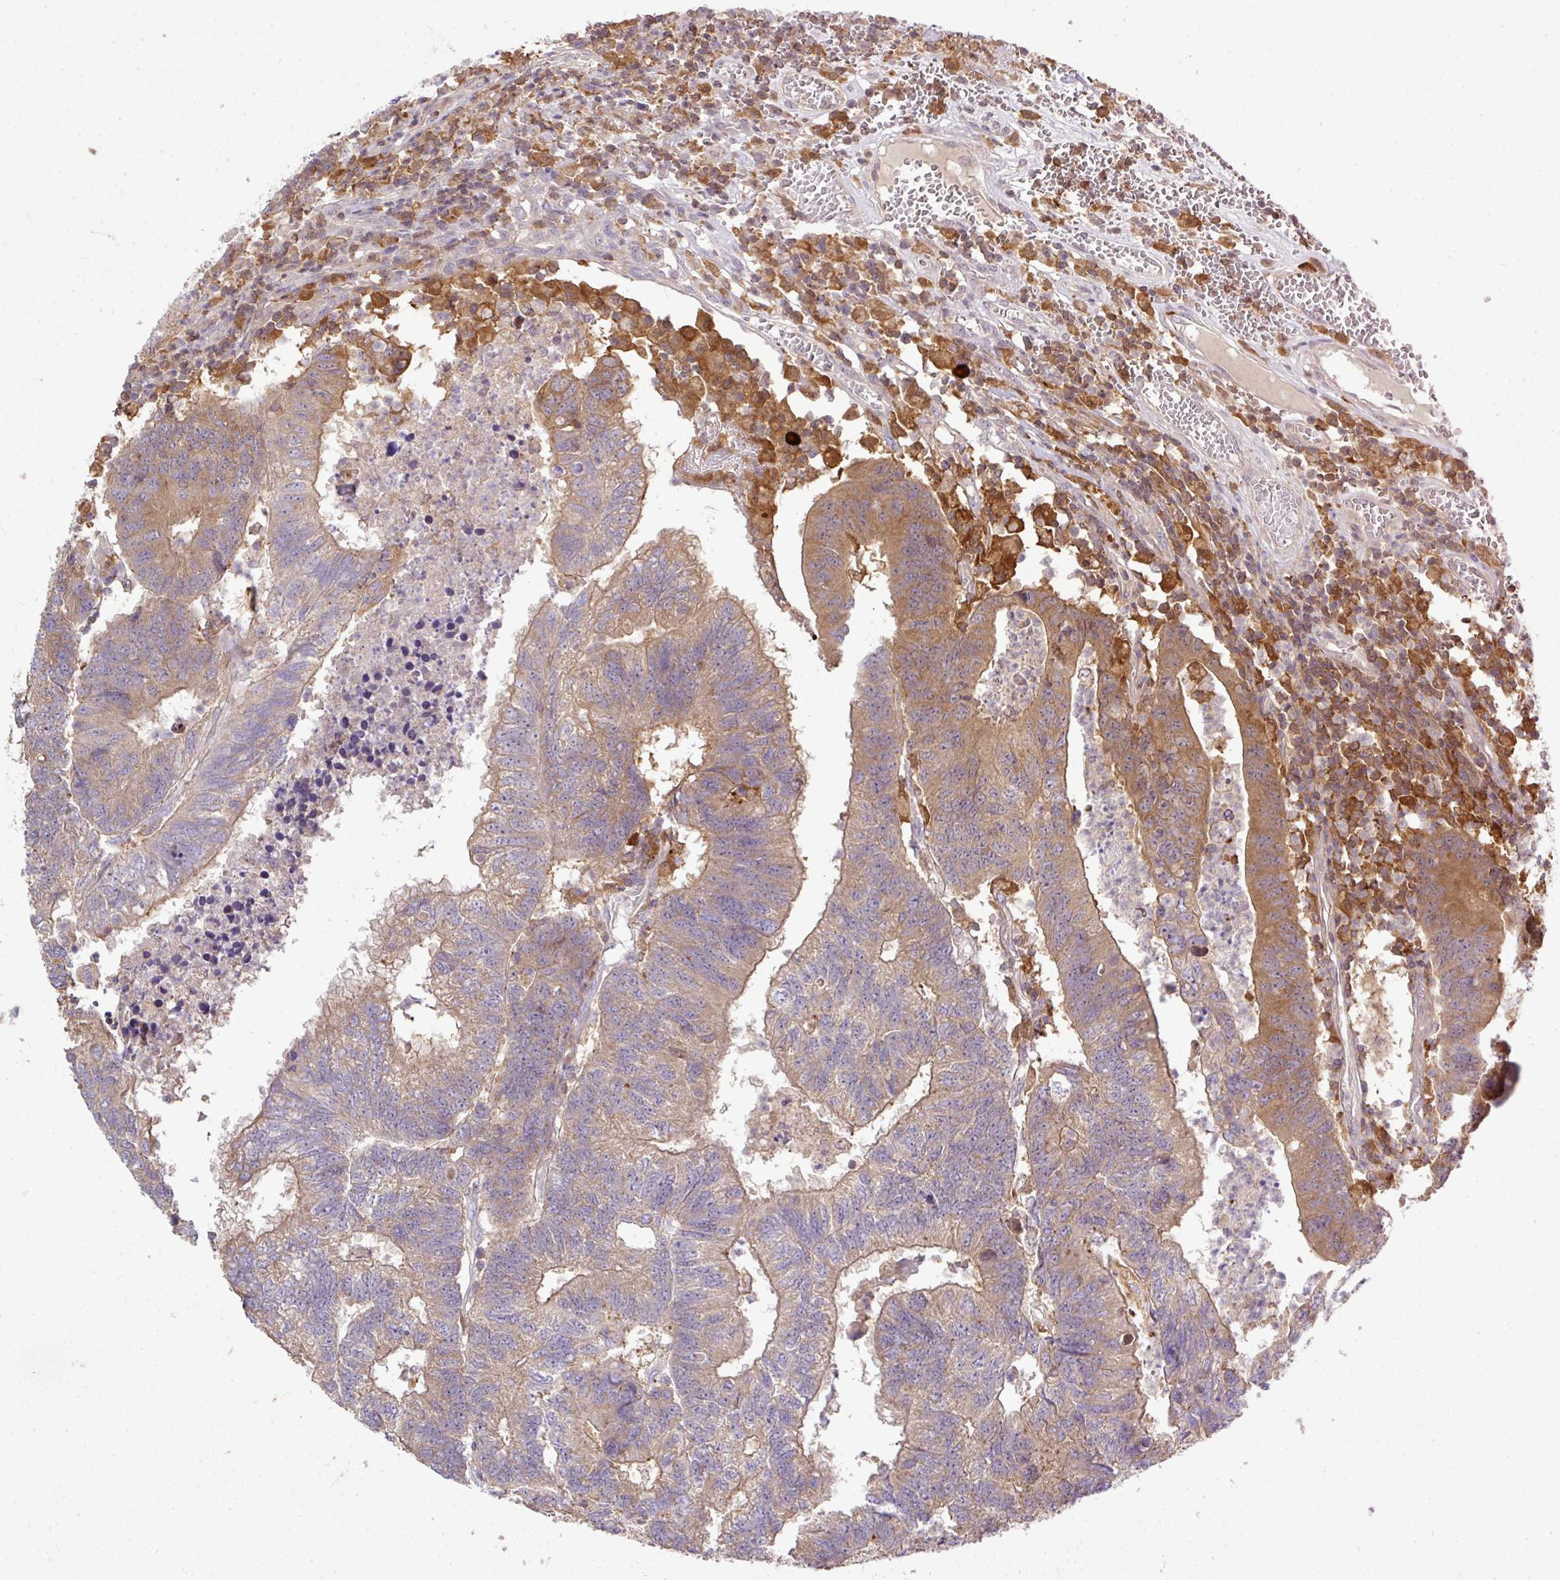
{"staining": {"intensity": "moderate", "quantity": ">75%", "location": "cytoplasmic/membranous"}, "tissue": "colorectal cancer", "cell_type": "Tumor cells", "image_type": "cancer", "snomed": [{"axis": "morphology", "description": "Adenocarcinoma, NOS"}, {"axis": "topography", "description": "Colon"}], "caption": "Protein expression analysis of human colorectal adenocarcinoma reveals moderate cytoplasmic/membranous expression in approximately >75% of tumor cells.", "gene": "STAT5A", "patient": {"sex": "female", "age": 48}}